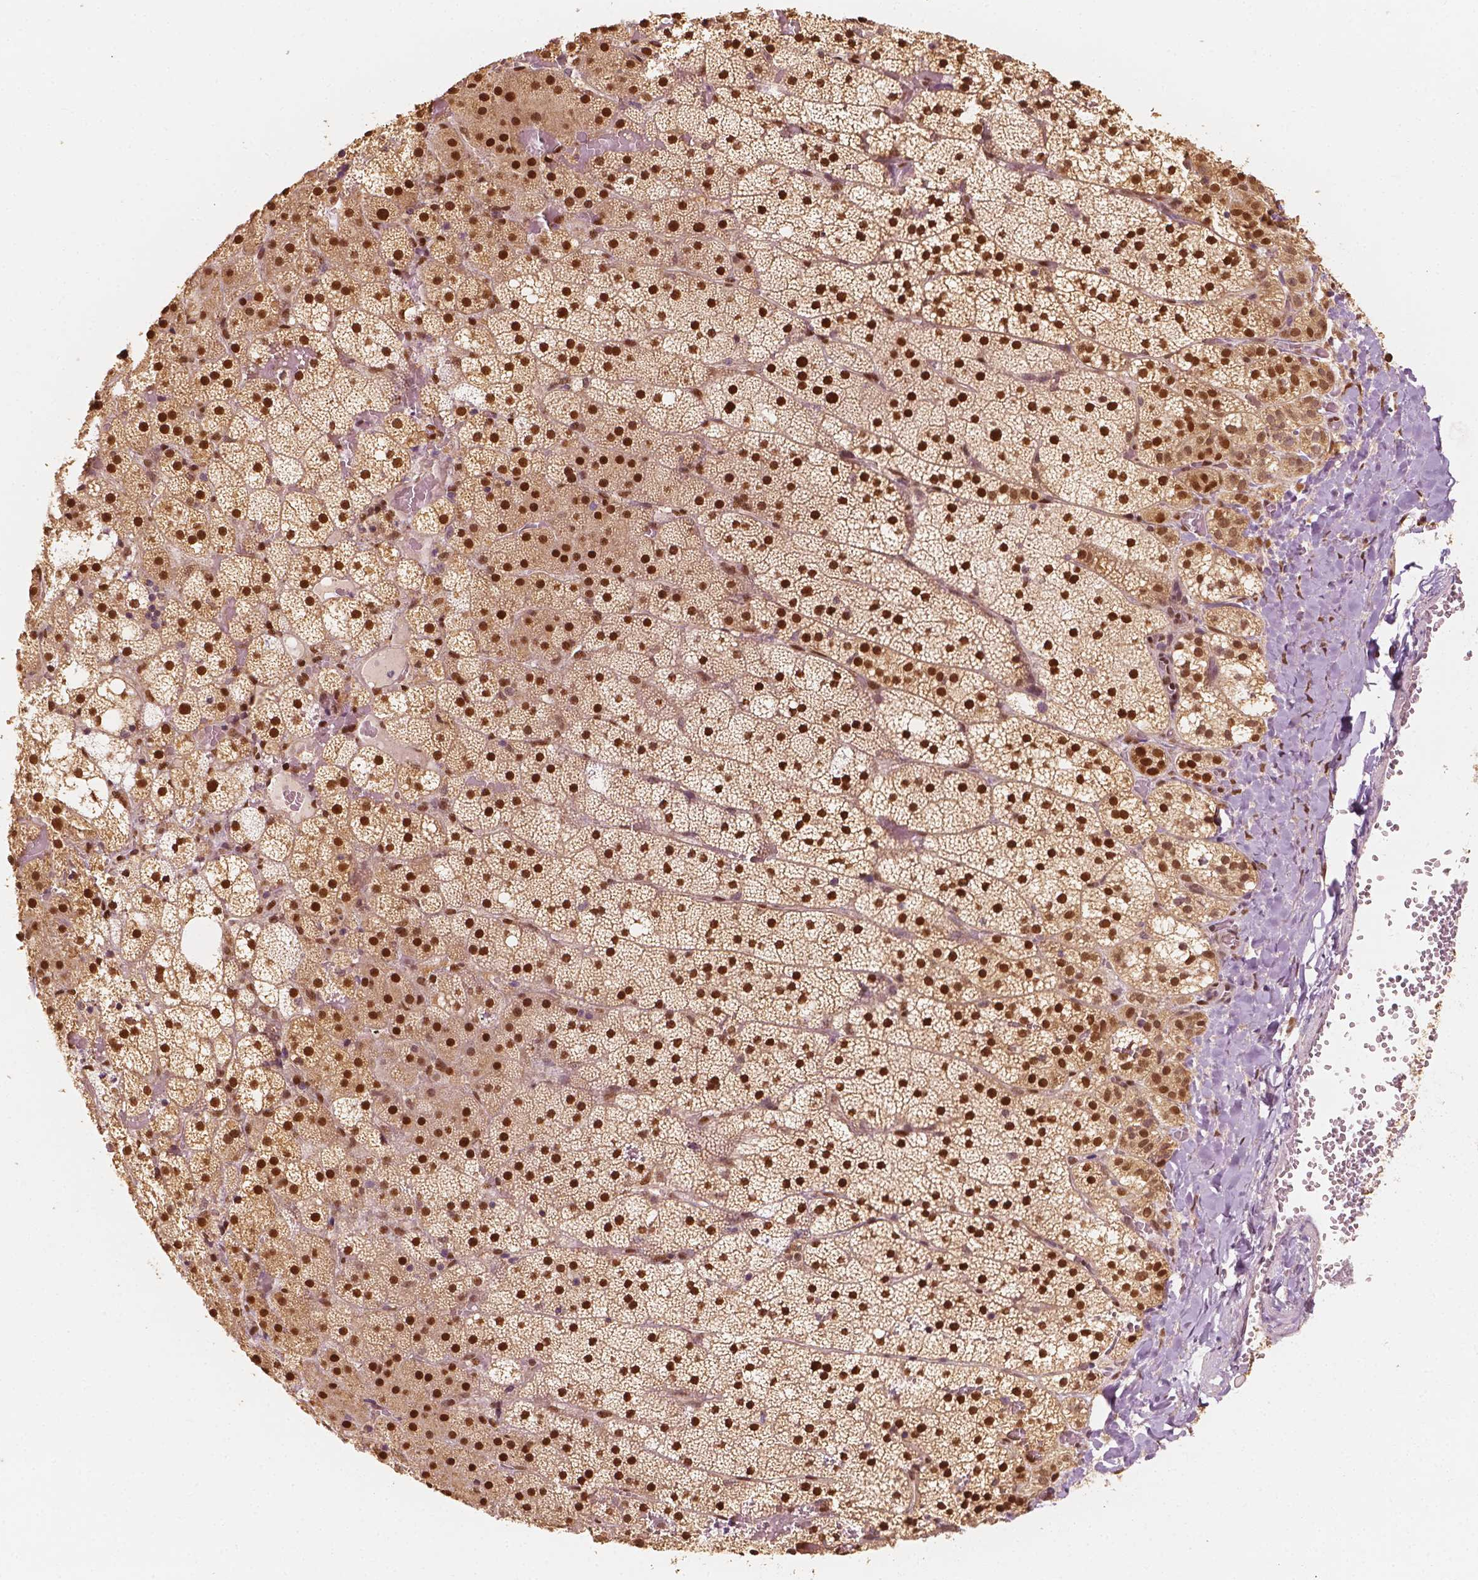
{"staining": {"intensity": "strong", "quantity": "25%-75%", "location": "nuclear"}, "tissue": "adrenal gland", "cell_type": "Glandular cells", "image_type": "normal", "snomed": [{"axis": "morphology", "description": "Normal tissue, NOS"}, {"axis": "topography", "description": "Adrenal gland"}], "caption": "Immunohistochemistry photomicrograph of unremarkable adrenal gland: adrenal gland stained using immunohistochemistry (IHC) displays high levels of strong protein expression localized specifically in the nuclear of glandular cells, appearing as a nuclear brown color.", "gene": "TBC1D17", "patient": {"sex": "male", "age": 53}}